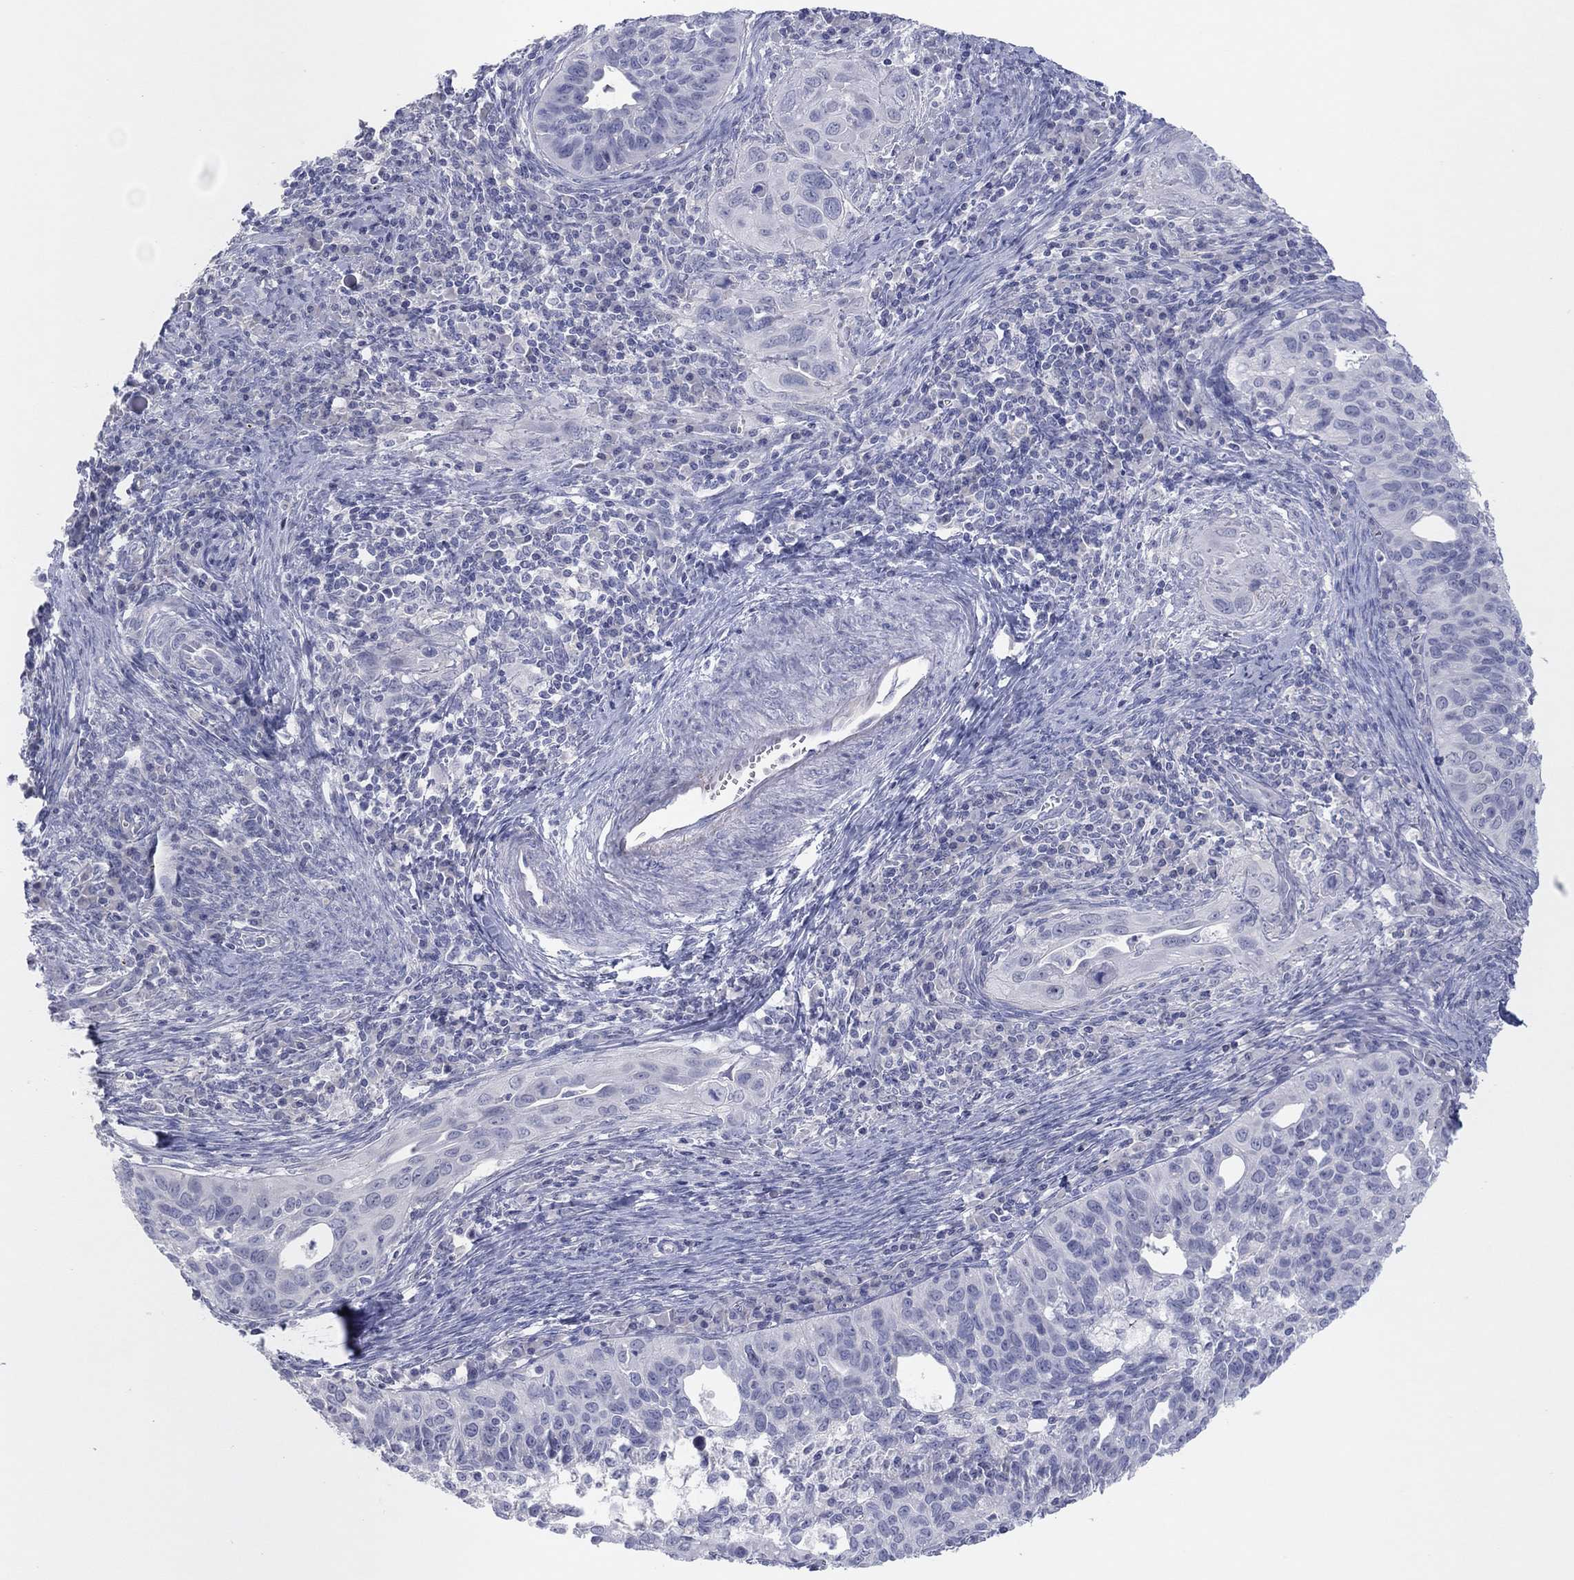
{"staining": {"intensity": "negative", "quantity": "none", "location": "none"}, "tissue": "cervical cancer", "cell_type": "Tumor cells", "image_type": "cancer", "snomed": [{"axis": "morphology", "description": "Squamous cell carcinoma, NOS"}, {"axis": "topography", "description": "Cervix"}], "caption": "DAB (3,3'-diaminobenzidine) immunohistochemical staining of cervical squamous cell carcinoma displays no significant staining in tumor cells.", "gene": "CPNE6", "patient": {"sex": "female", "age": 26}}